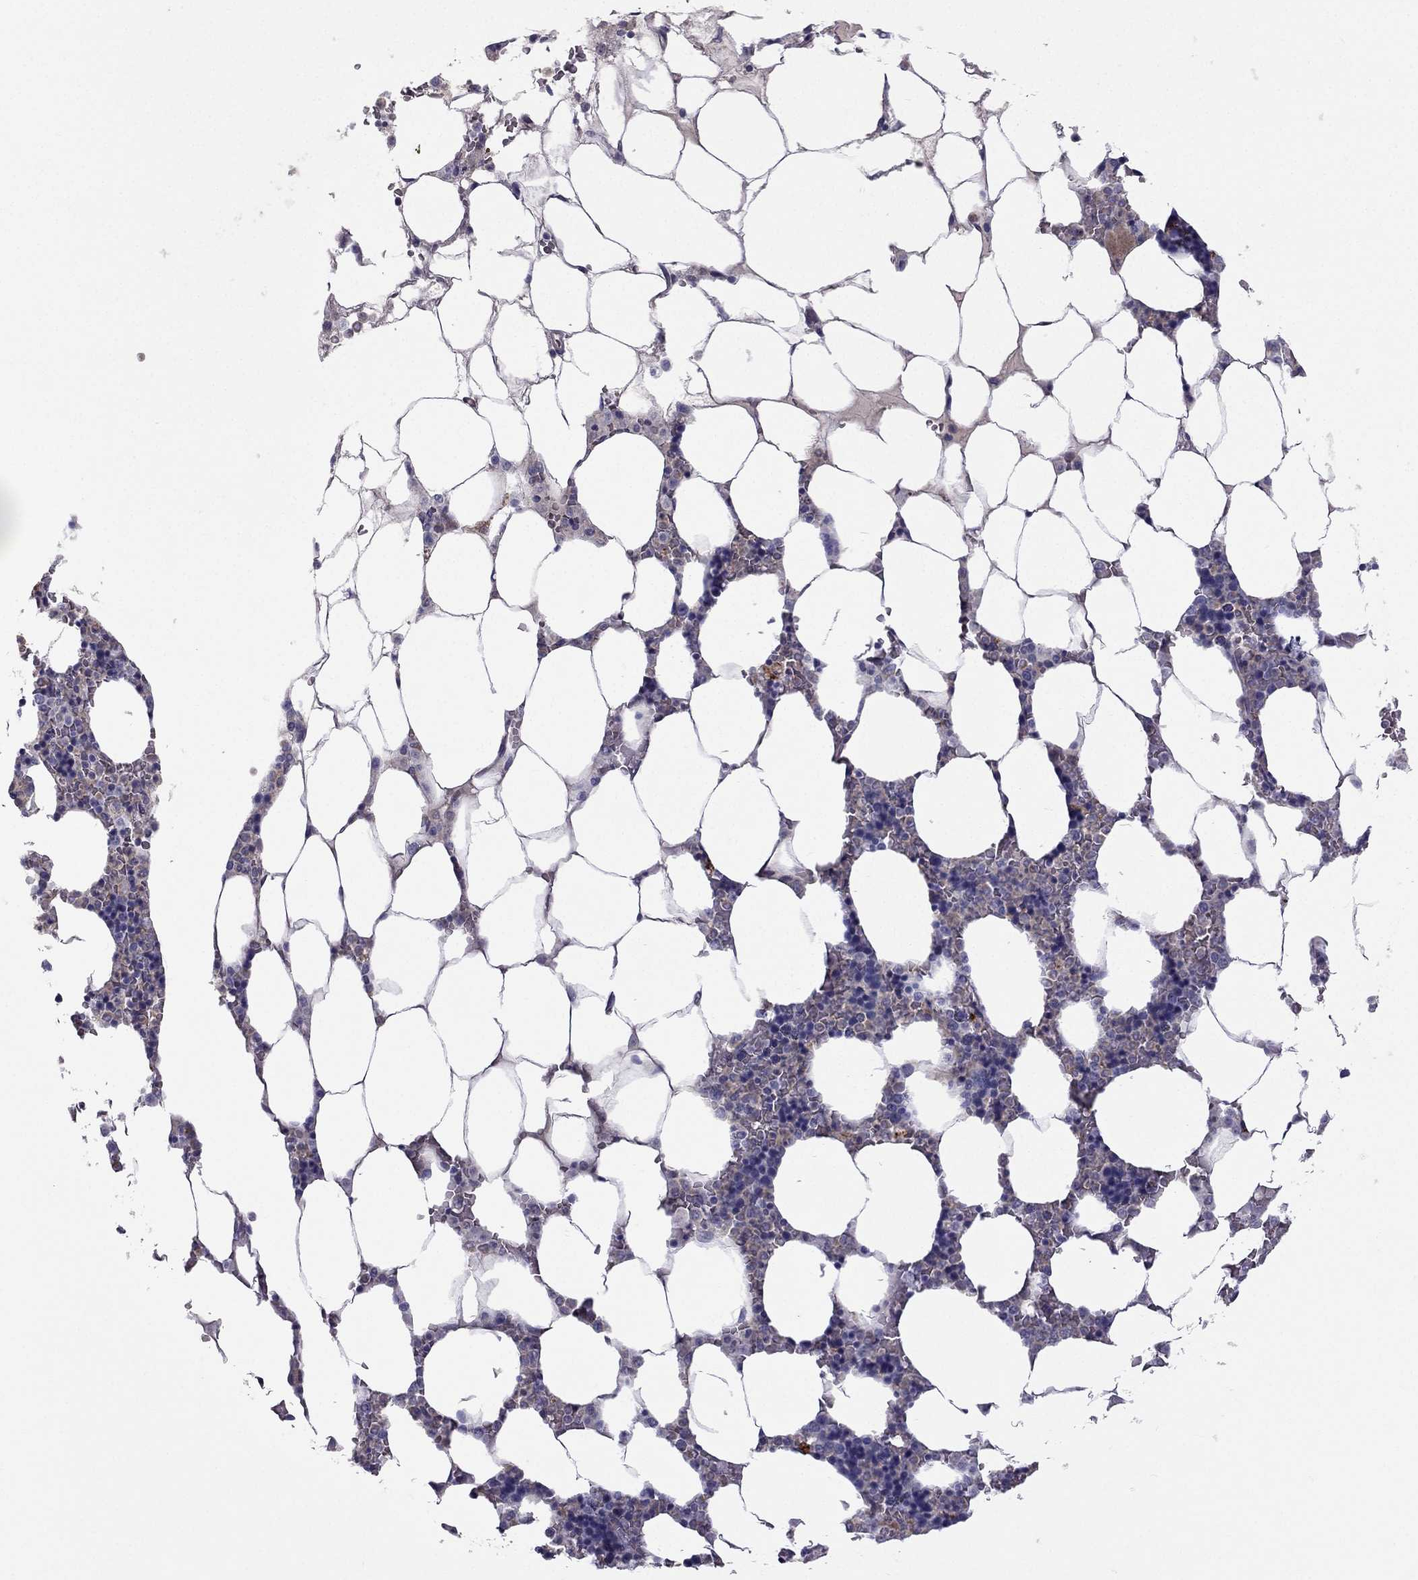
{"staining": {"intensity": "negative", "quantity": "none", "location": "none"}, "tissue": "bone marrow", "cell_type": "Hematopoietic cells", "image_type": "normal", "snomed": [{"axis": "morphology", "description": "Normal tissue, NOS"}, {"axis": "topography", "description": "Bone marrow"}], "caption": "Hematopoietic cells are negative for protein expression in benign human bone marrow. (IHC, brightfield microscopy, high magnification).", "gene": "STOML3", "patient": {"sex": "male", "age": 63}}